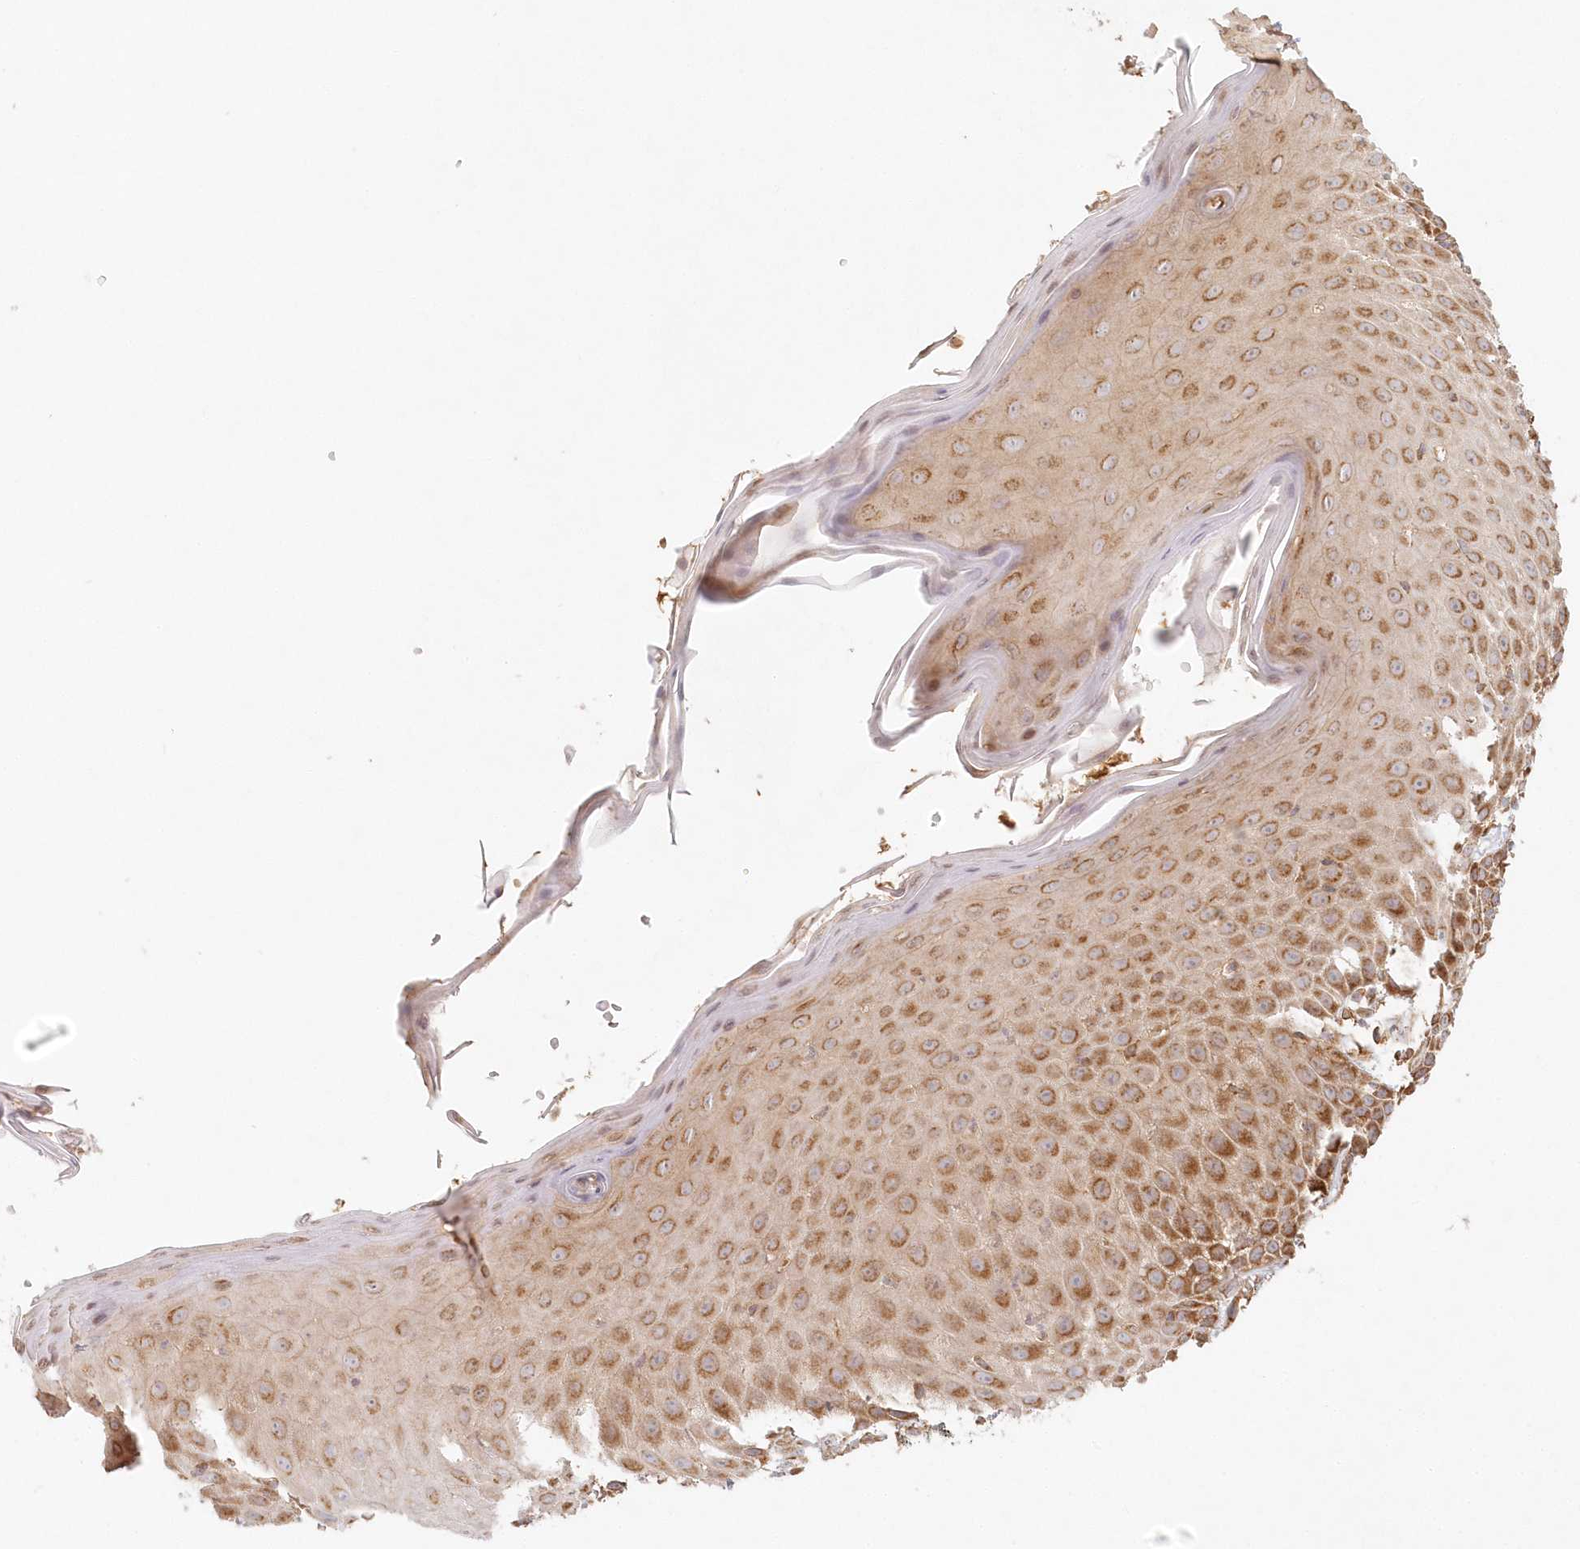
{"staining": {"intensity": "moderate", "quantity": ">75%", "location": "cytoplasmic/membranous"}, "tissue": "skin", "cell_type": "Epidermal cells", "image_type": "normal", "snomed": [{"axis": "morphology", "description": "Normal tissue, NOS"}, {"axis": "topography", "description": "Vulva"}], "caption": "Skin stained for a protein (brown) displays moderate cytoplasmic/membranous positive expression in about >75% of epidermal cells.", "gene": "KIAA0232", "patient": {"sex": "female", "age": 68}}